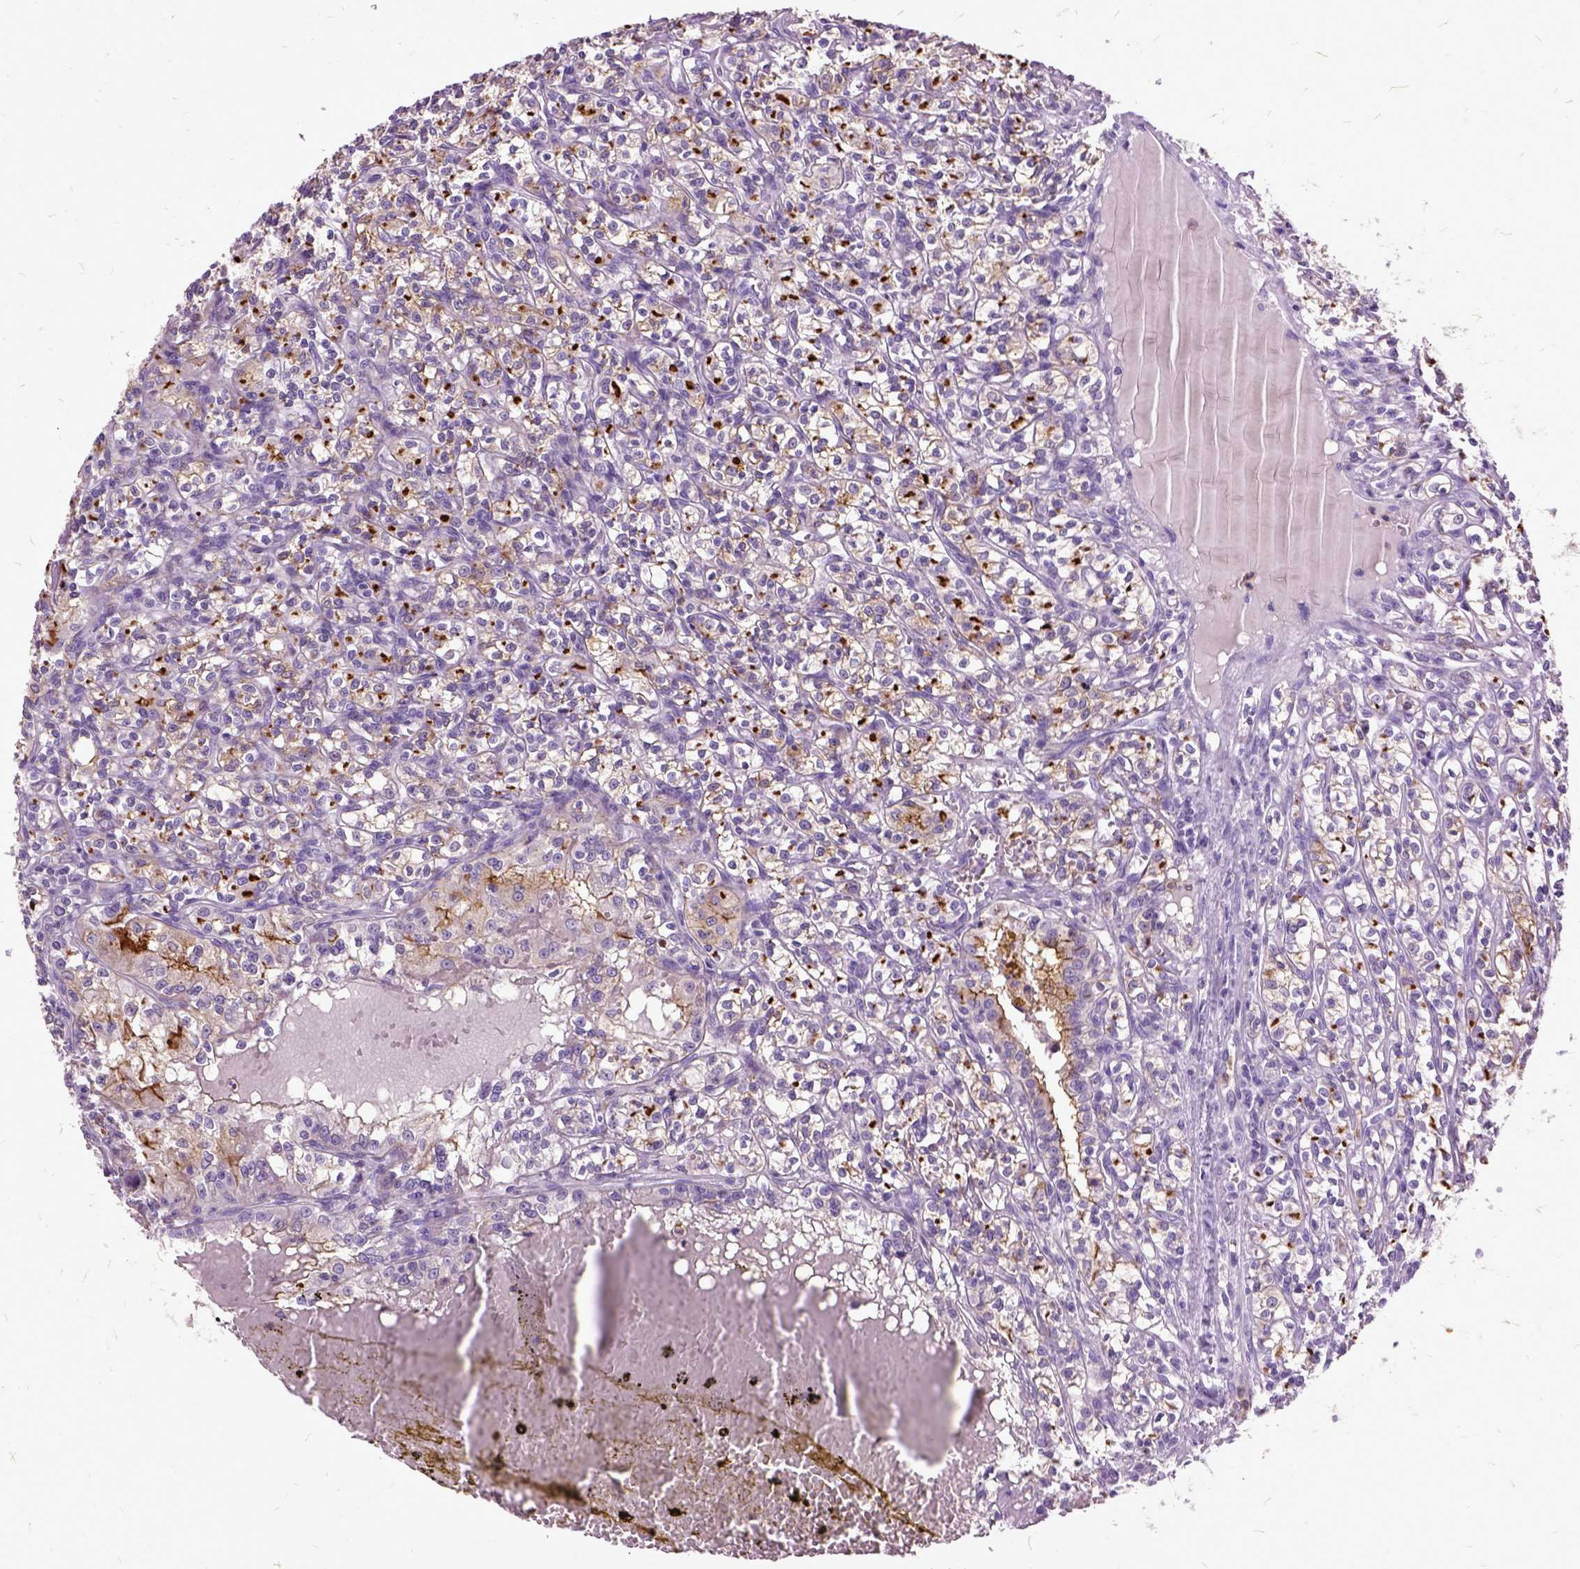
{"staining": {"intensity": "strong", "quantity": "<25%", "location": "cytoplasmic/membranous"}, "tissue": "renal cancer", "cell_type": "Tumor cells", "image_type": "cancer", "snomed": [{"axis": "morphology", "description": "Adenocarcinoma, NOS"}, {"axis": "topography", "description": "Kidney"}], "caption": "Protein expression analysis of renal cancer (adenocarcinoma) displays strong cytoplasmic/membranous positivity in approximately <25% of tumor cells.", "gene": "MME", "patient": {"sex": "male", "age": 36}}